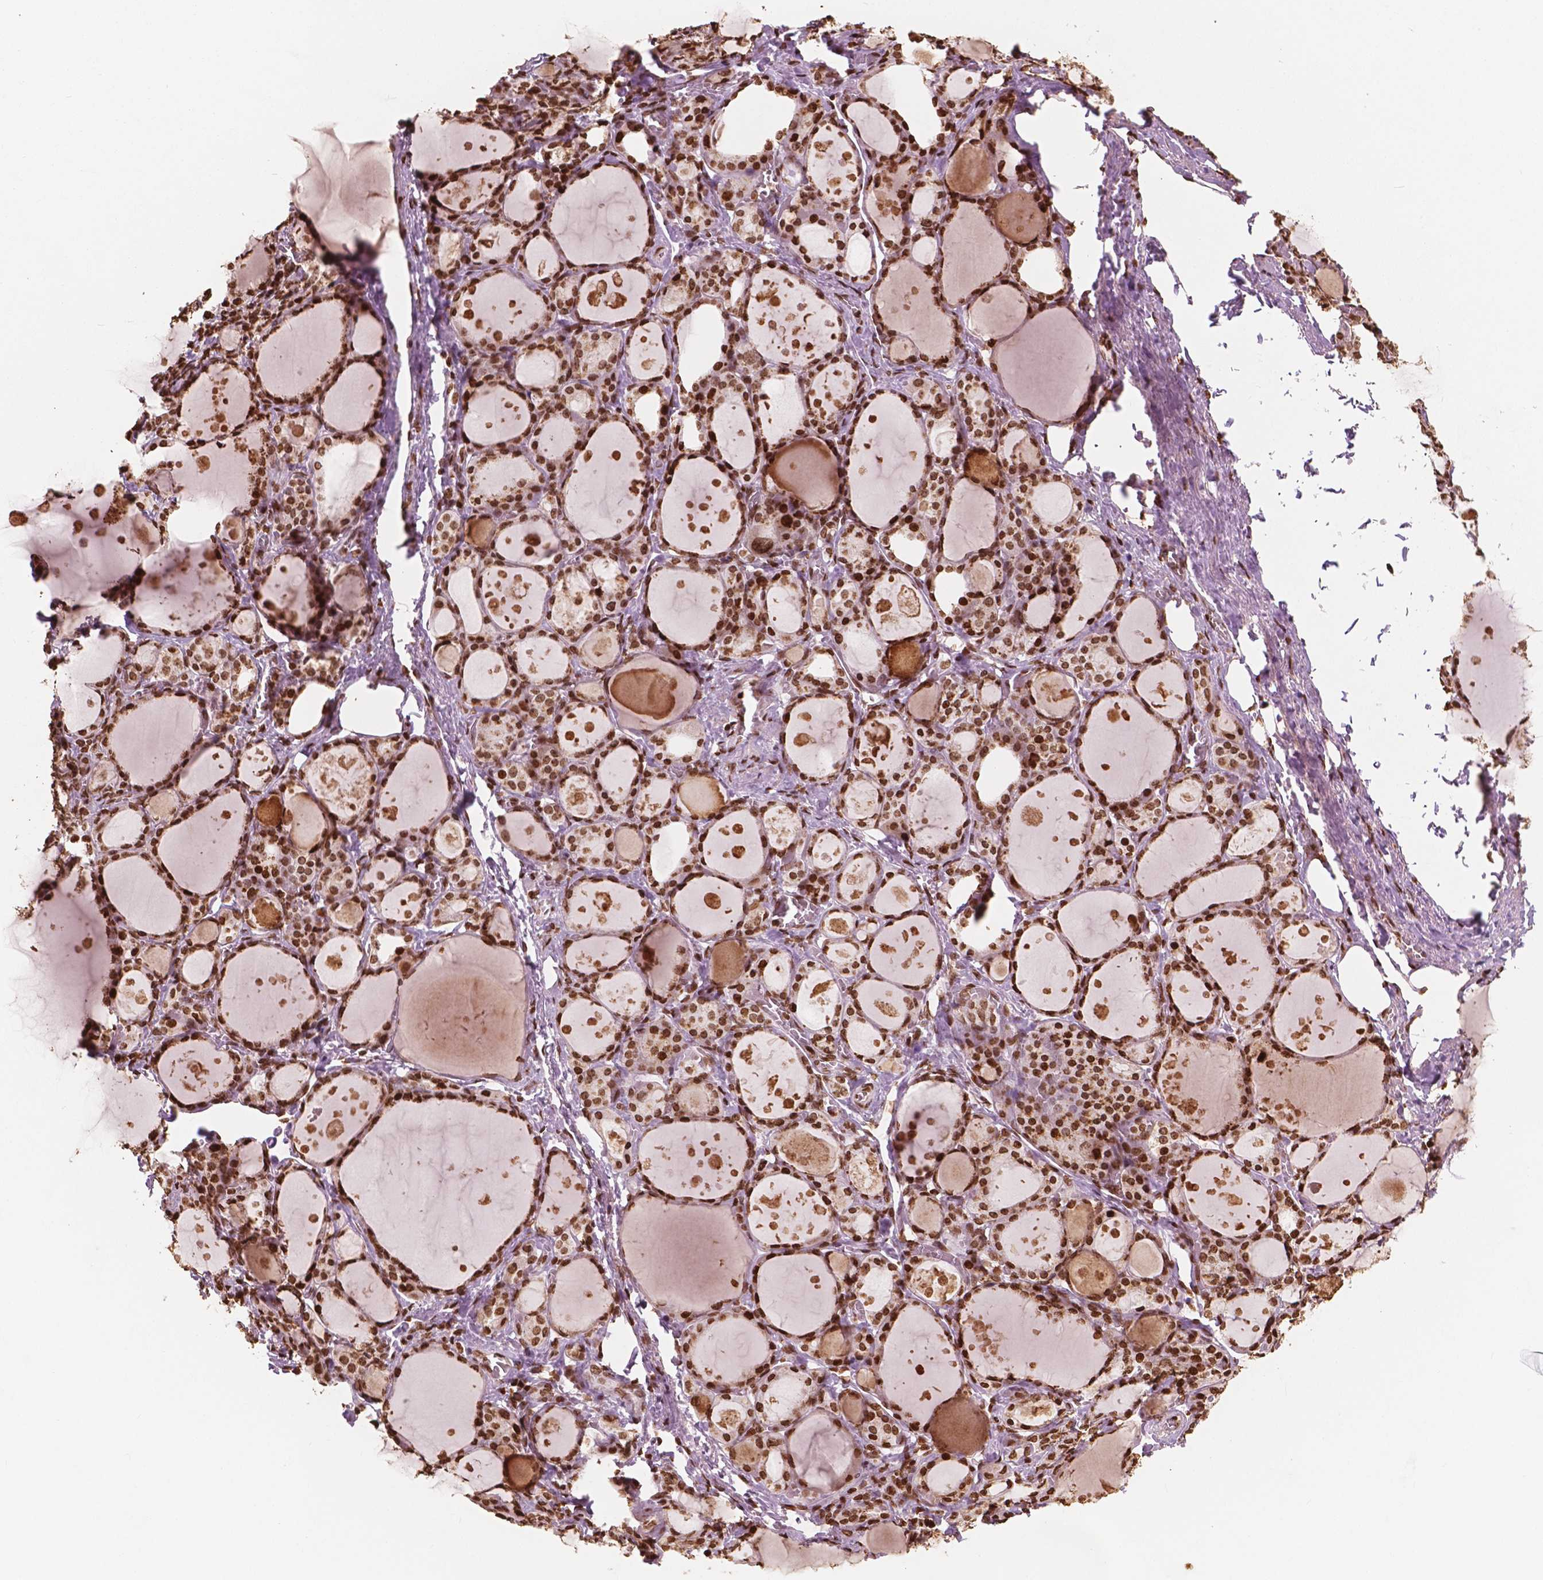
{"staining": {"intensity": "strong", "quantity": ">75%", "location": "nuclear"}, "tissue": "thyroid gland", "cell_type": "Glandular cells", "image_type": "normal", "snomed": [{"axis": "morphology", "description": "Normal tissue, NOS"}, {"axis": "topography", "description": "Thyroid gland"}], "caption": "Thyroid gland was stained to show a protein in brown. There is high levels of strong nuclear expression in approximately >75% of glandular cells. The staining was performed using DAB to visualize the protein expression in brown, while the nuclei were stained in blue with hematoxylin (Magnification: 20x).", "gene": "H3C7", "patient": {"sex": "male", "age": 68}}